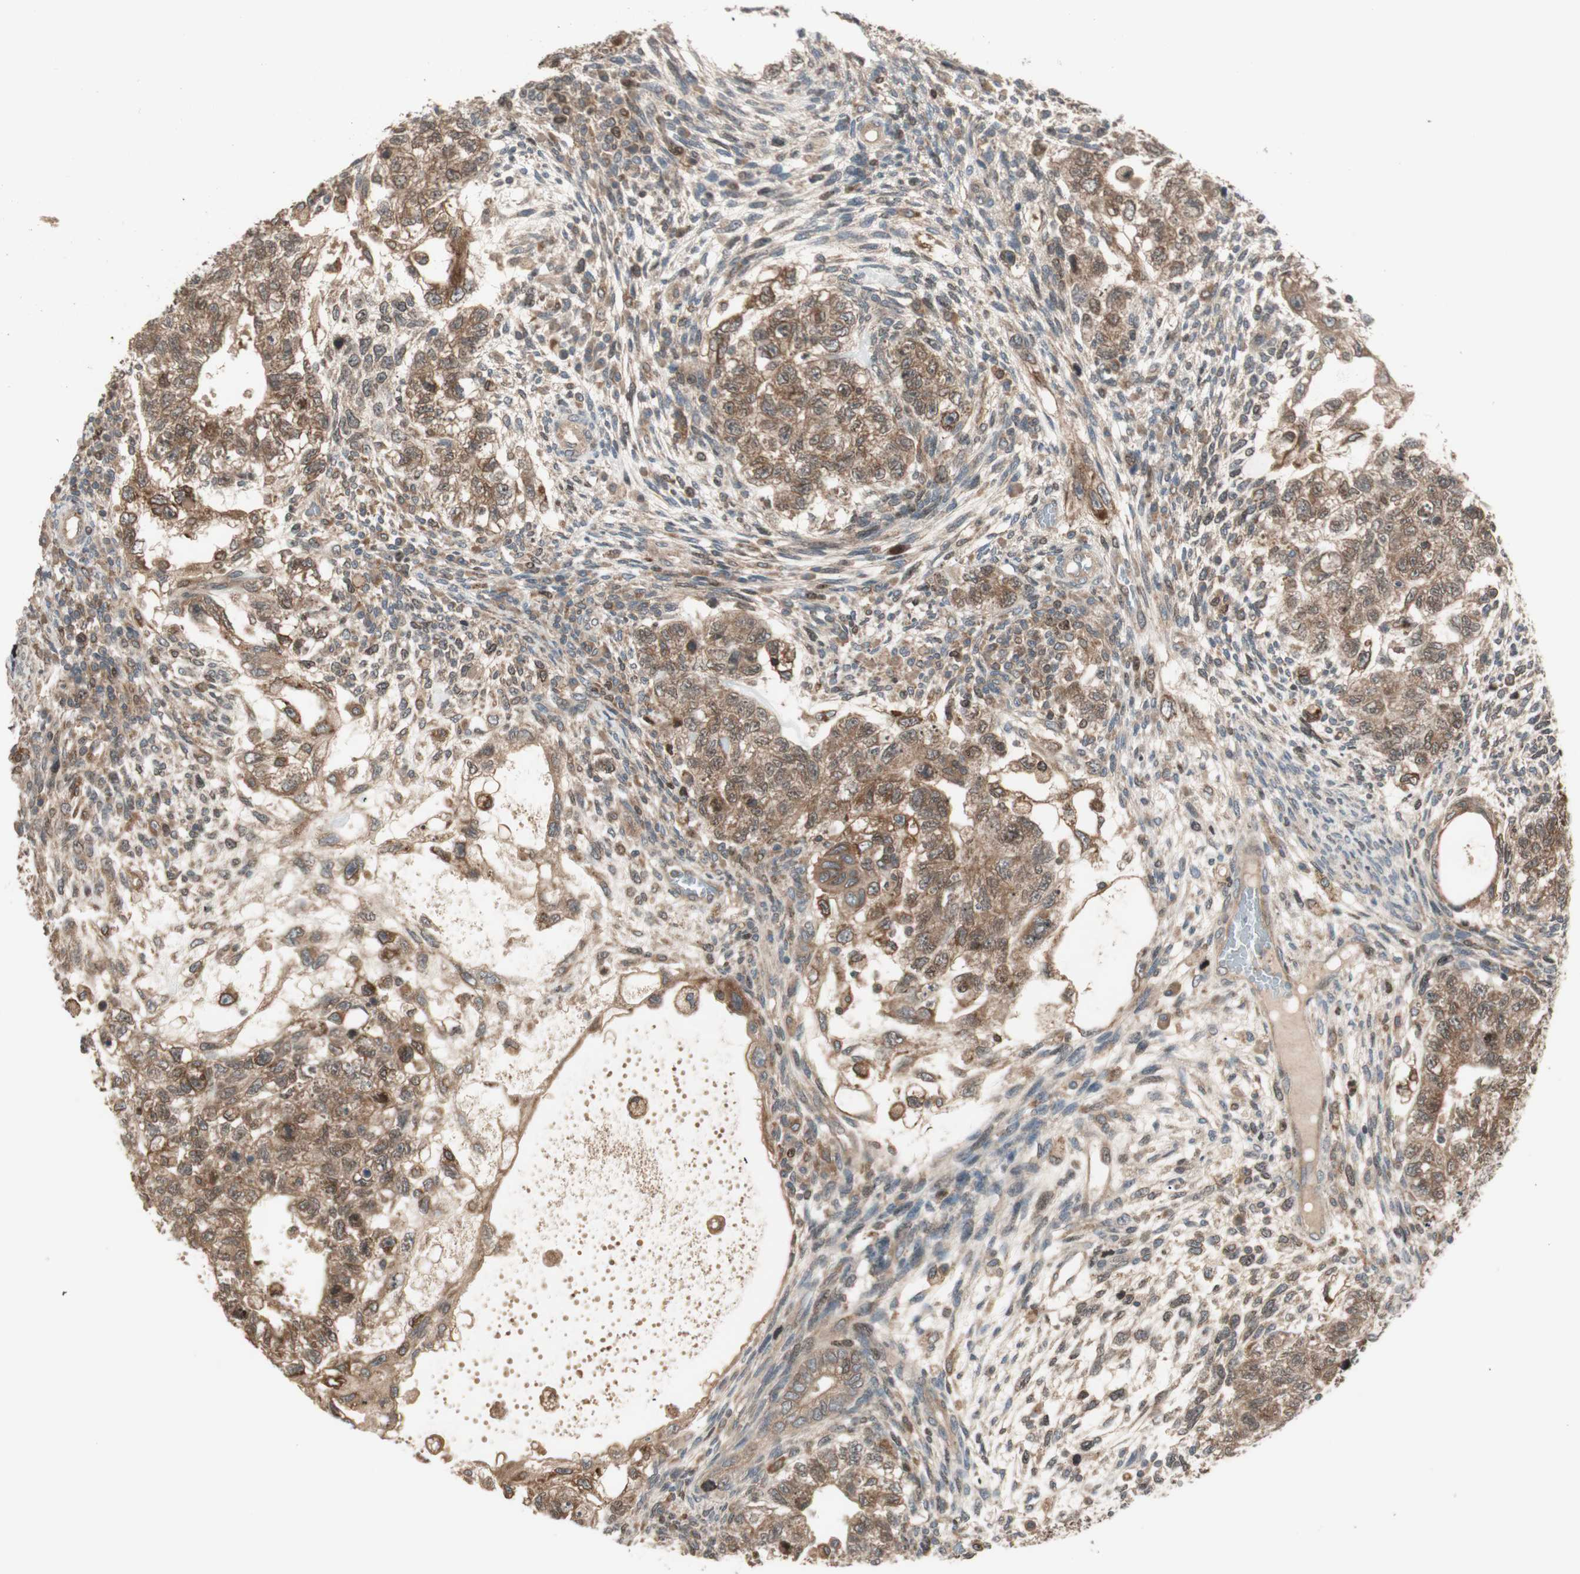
{"staining": {"intensity": "moderate", "quantity": ">75%", "location": "cytoplasmic/membranous"}, "tissue": "testis cancer", "cell_type": "Tumor cells", "image_type": "cancer", "snomed": [{"axis": "morphology", "description": "Normal tissue, NOS"}, {"axis": "morphology", "description": "Carcinoma, Embryonal, NOS"}, {"axis": "topography", "description": "Testis"}], "caption": "Testis cancer stained with a brown dye reveals moderate cytoplasmic/membranous positive positivity in approximately >75% of tumor cells.", "gene": "ATP6AP2", "patient": {"sex": "male", "age": 36}}